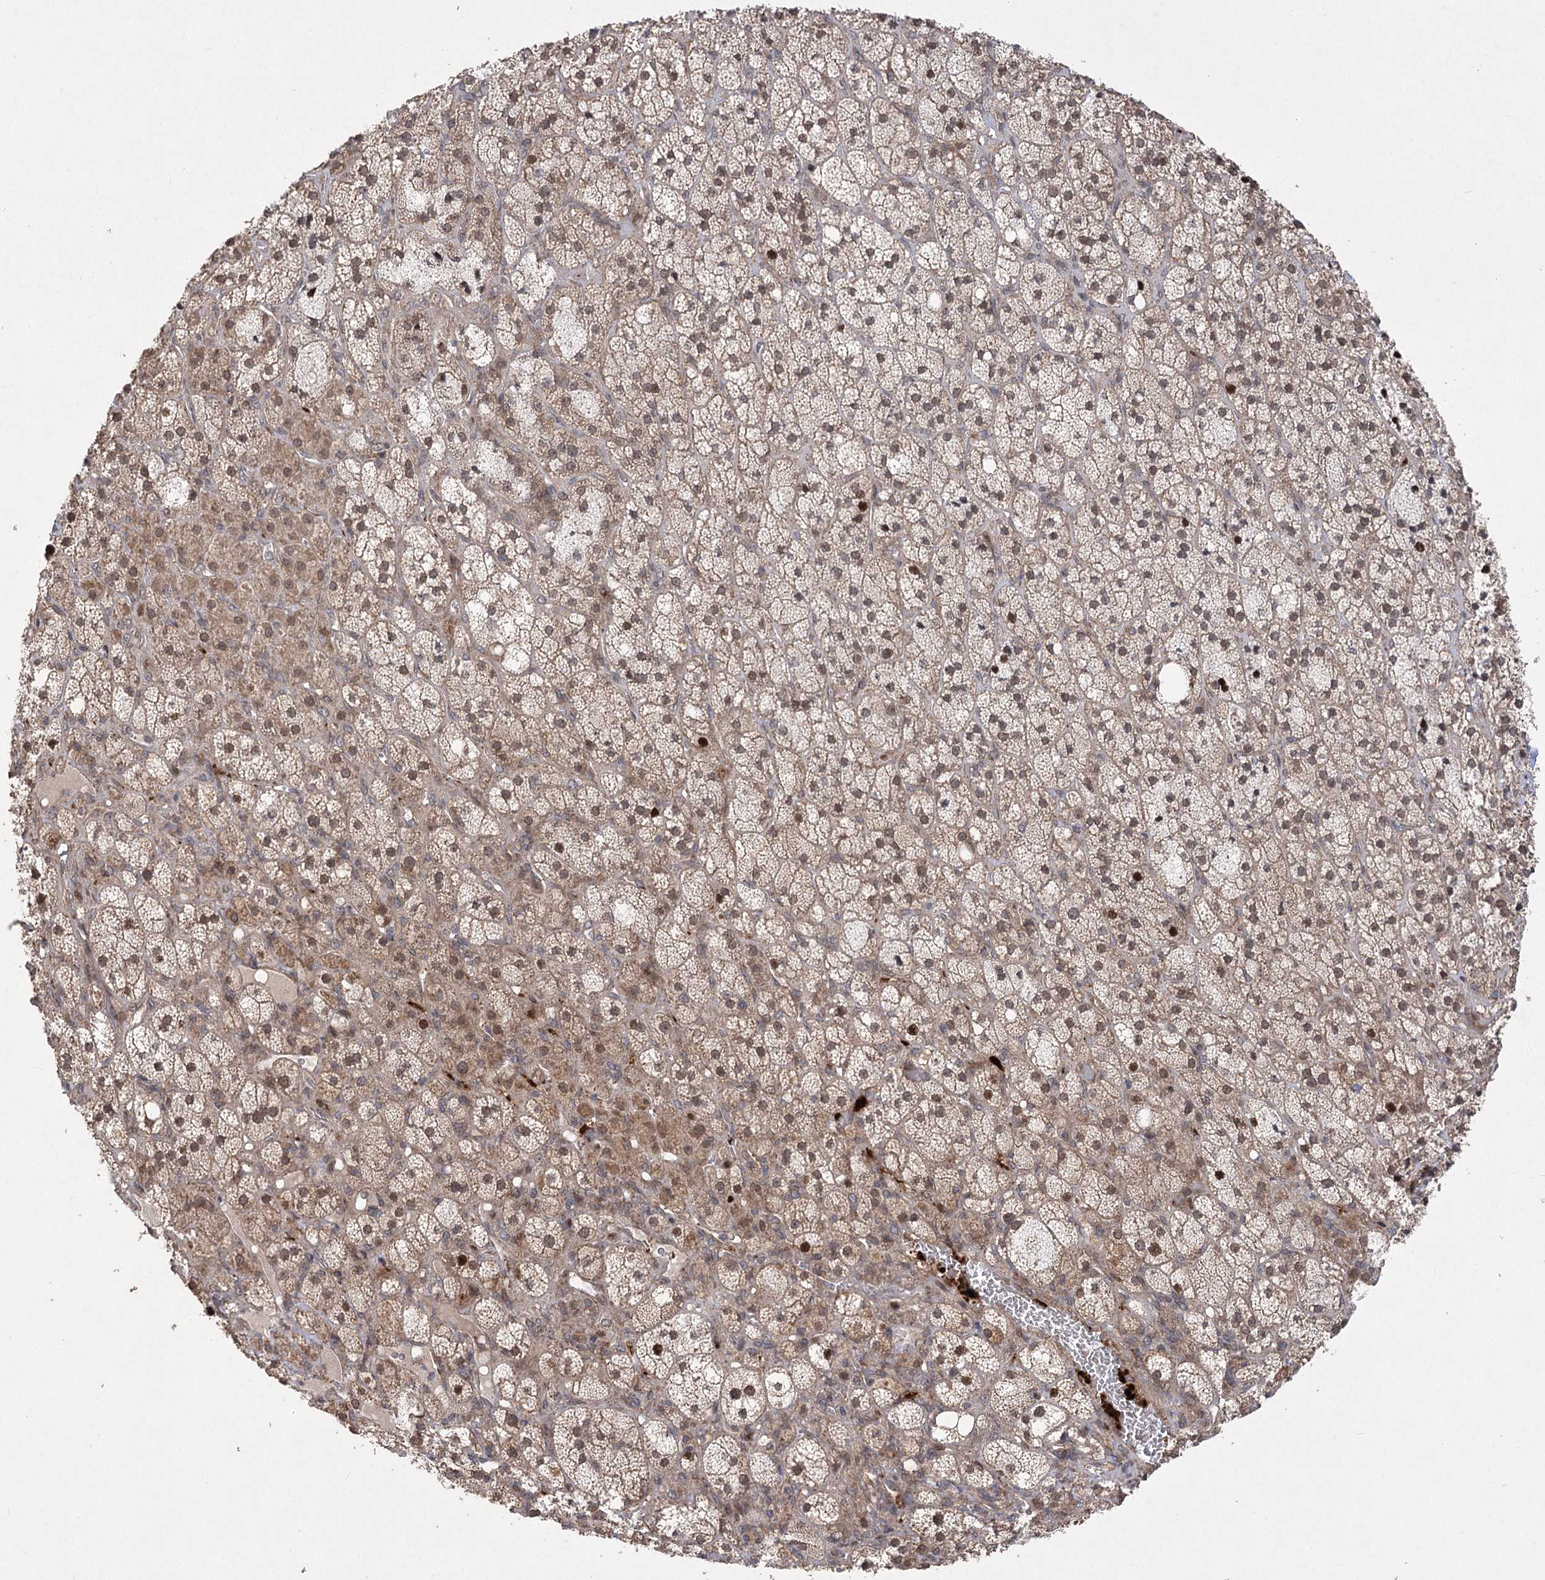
{"staining": {"intensity": "moderate", "quantity": "25%-75%", "location": "cytoplasmic/membranous,nuclear"}, "tissue": "adrenal gland", "cell_type": "Glandular cells", "image_type": "normal", "snomed": [{"axis": "morphology", "description": "Normal tissue, NOS"}, {"axis": "topography", "description": "Adrenal gland"}], "caption": "Human adrenal gland stained with a protein marker displays moderate staining in glandular cells.", "gene": "TENM2", "patient": {"sex": "male", "age": 61}}